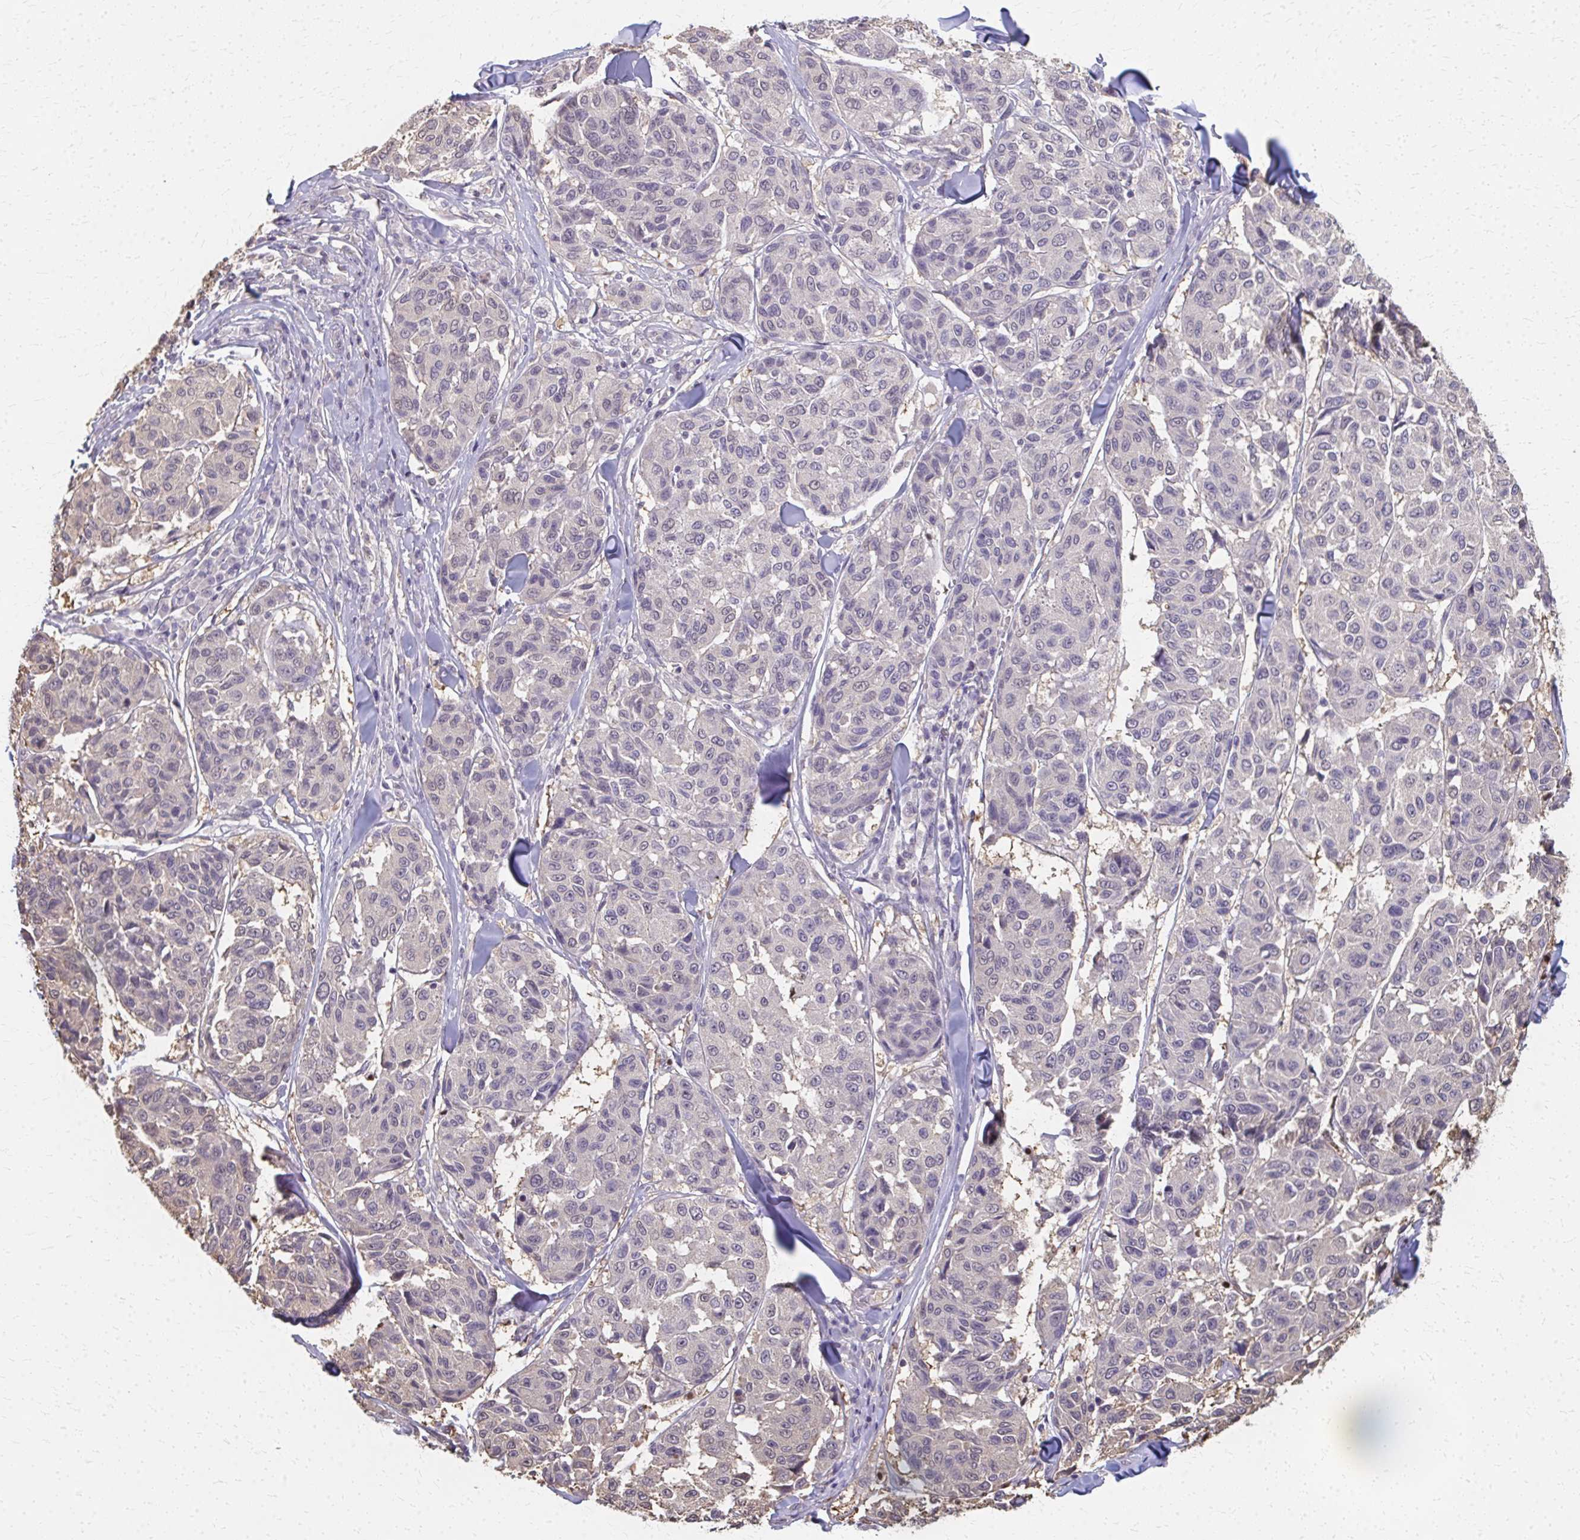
{"staining": {"intensity": "weak", "quantity": "<25%", "location": "nuclear"}, "tissue": "melanoma", "cell_type": "Tumor cells", "image_type": "cancer", "snomed": [{"axis": "morphology", "description": "Malignant melanoma, NOS"}, {"axis": "topography", "description": "Skin"}], "caption": "Tumor cells are negative for protein expression in human malignant melanoma.", "gene": "RABGAP1L", "patient": {"sex": "female", "age": 66}}